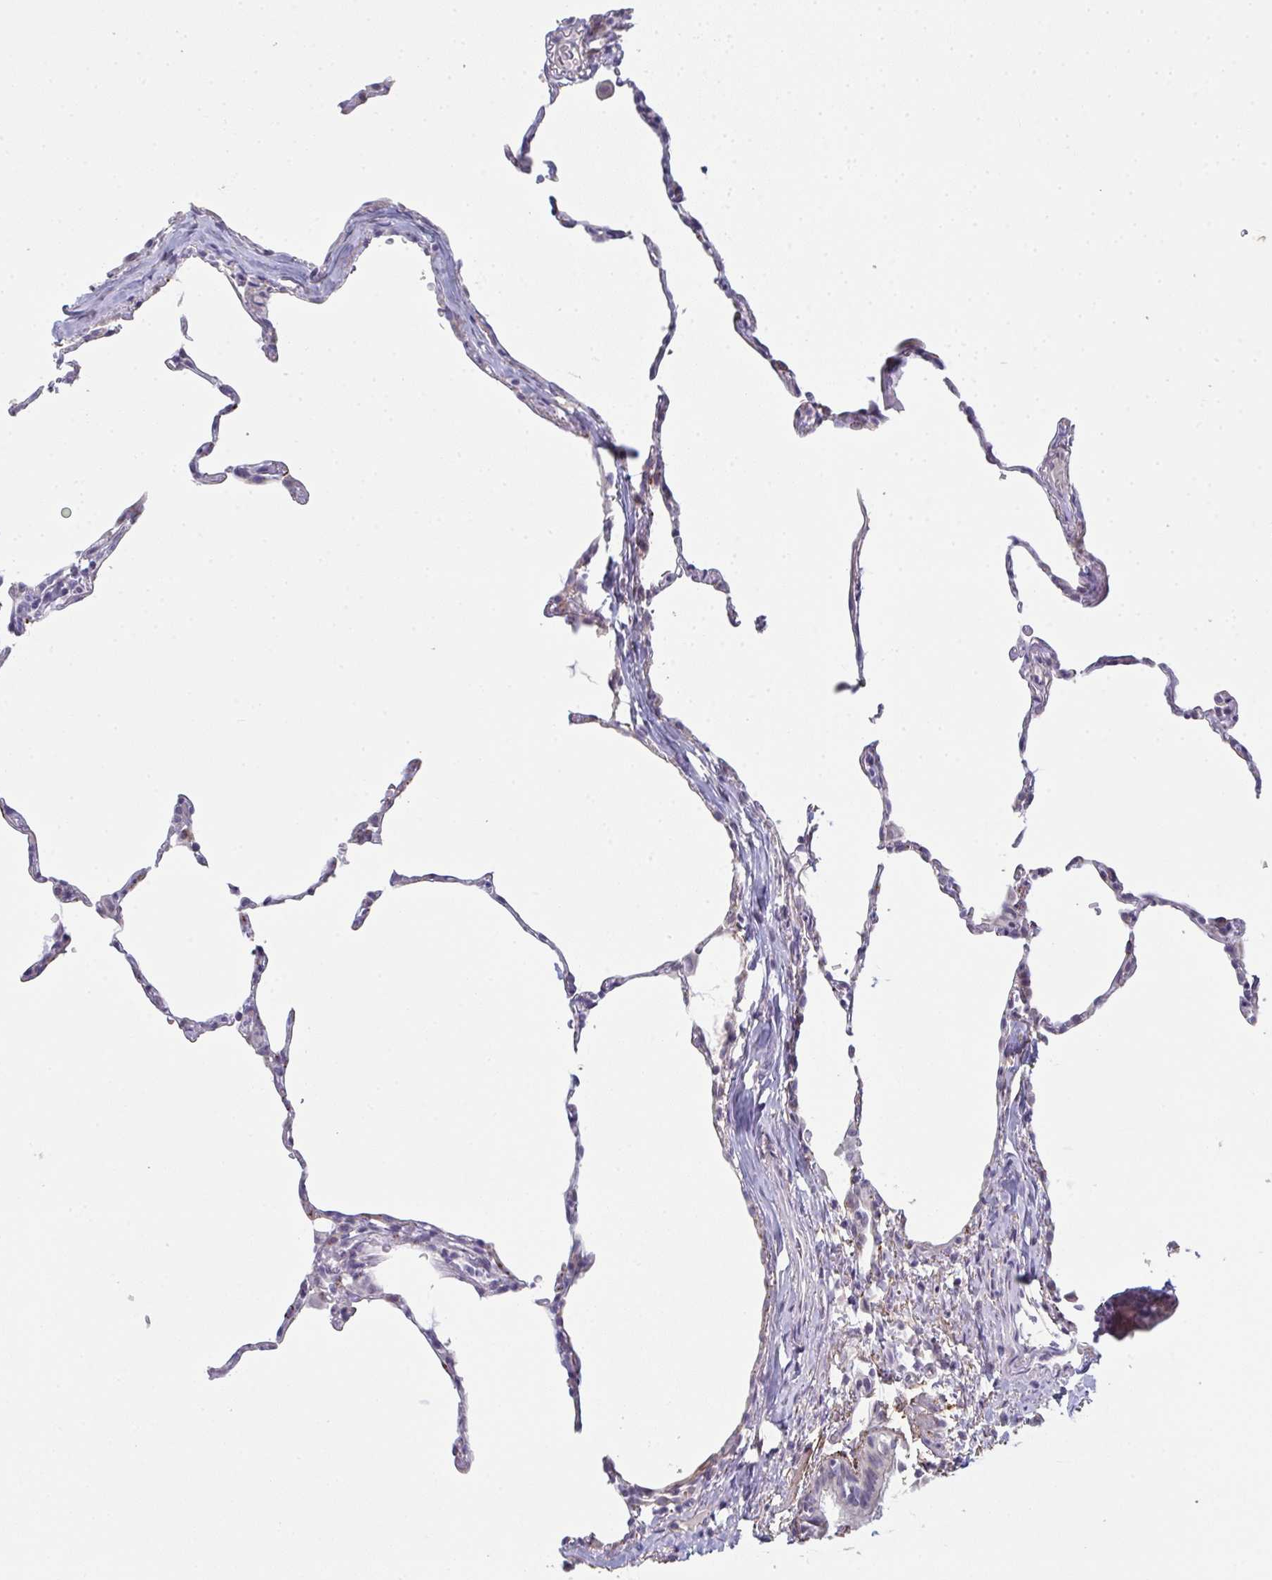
{"staining": {"intensity": "negative", "quantity": "none", "location": "none"}, "tissue": "lung", "cell_type": "Alveolar cells", "image_type": "normal", "snomed": [{"axis": "morphology", "description": "Normal tissue, NOS"}, {"axis": "topography", "description": "Lung"}], "caption": "Immunohistochemistry micrograph of unremarkable lung stained for a protein (brown), which demonstrates no positivity in alveolar cells.", "gene": "A1CF", "patient": {"sex": "female", "age": 57}}